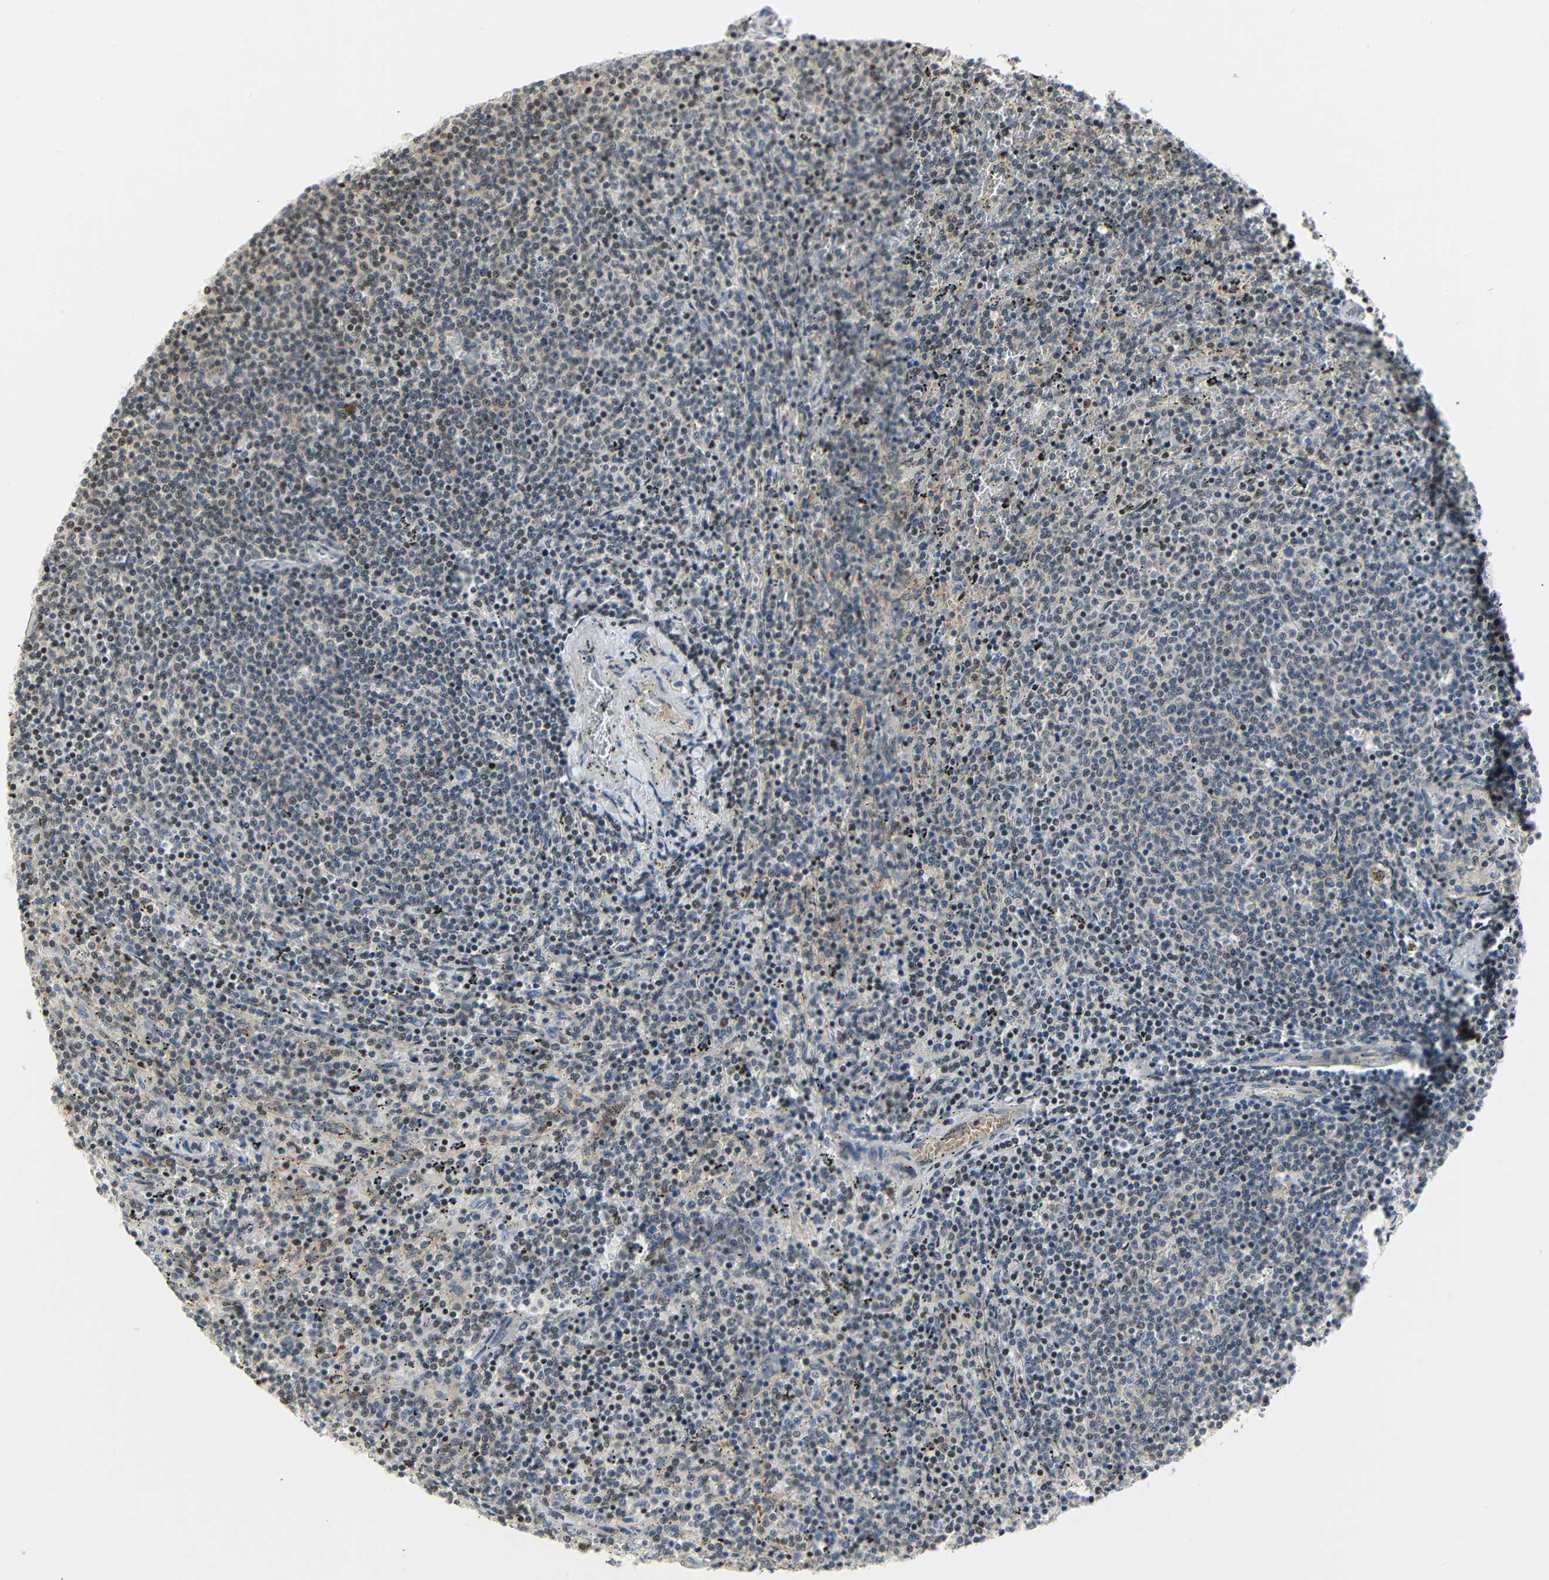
{"staining": {"intensity": "moderate", "quantity": "<25%", "location": "nuclear"}, "tissue": "lymphoma", "cell_type": "Tumor cells", "image_type": "cancer", "snomed": [{"axis": "morphology", "description": "Malignant lymphoma, non-Hodgkin's type, Low grade"}, {"axis": "topography", "description": "Spleen"}], "caption": "The histopathology image exhibits immunohistochemical staining of lymphoma. There is moderate nuclear positivity is appreciated in about <25% of tumor cells.", "gene": "IMPG2", "patient": {"sex": "female", "age": 50}}